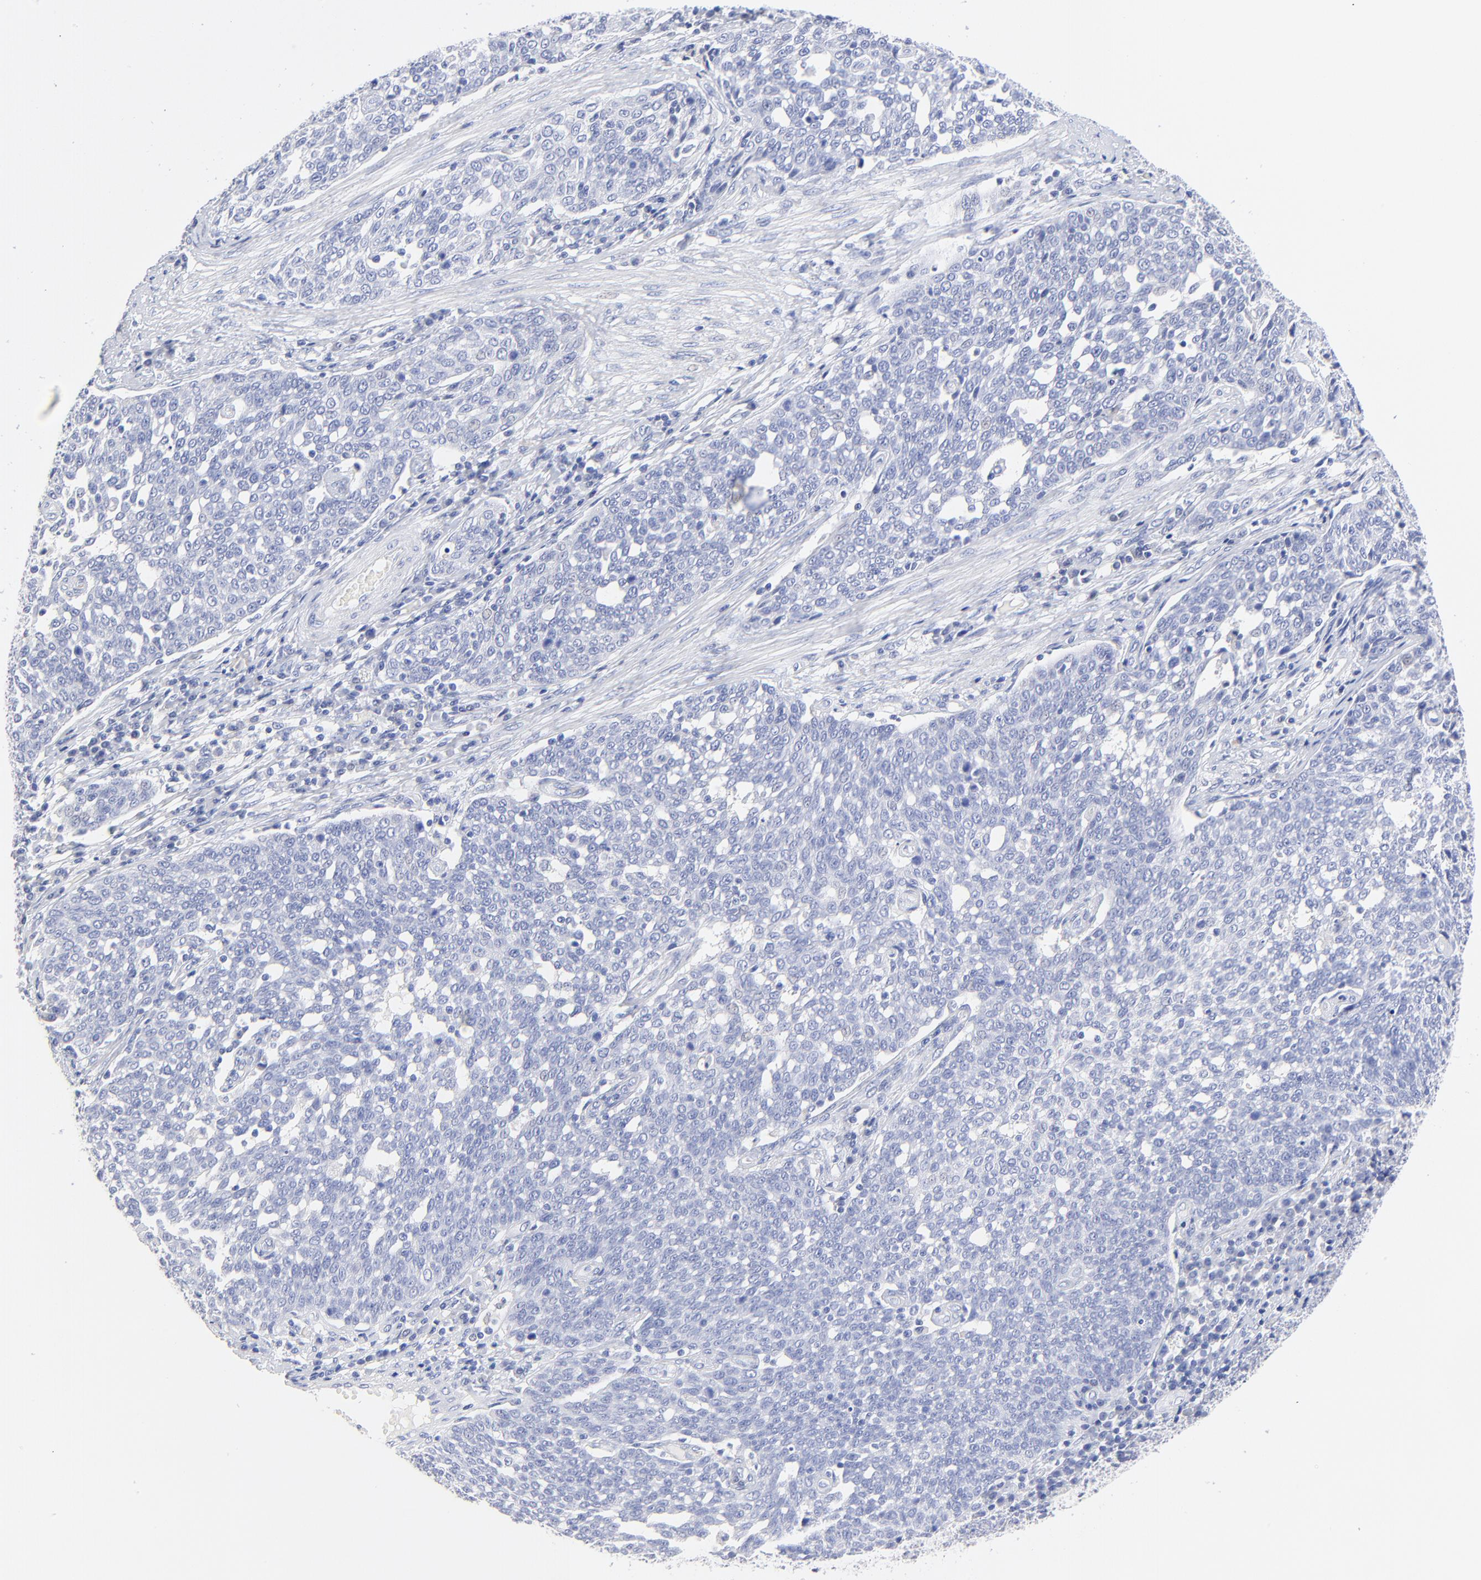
{"staining": {"intensity": "negative", "quantity": "none", "location": "none"}, "tissue": "cervical cancer", "cell_type": "Tumor cells", "image_type": "cancer", "snomed": [{"axis": "morphology", "description": "Squamous cell carcinoma, NOS"}, {"axis": "topography", "description": "Cervix"}], "caption": "Tumor cells are negative for protein expression in human squamous cell carcinoma (cervical).", "gene": "SULT4A1", "patient": {"sex": "female", "age": 34}}